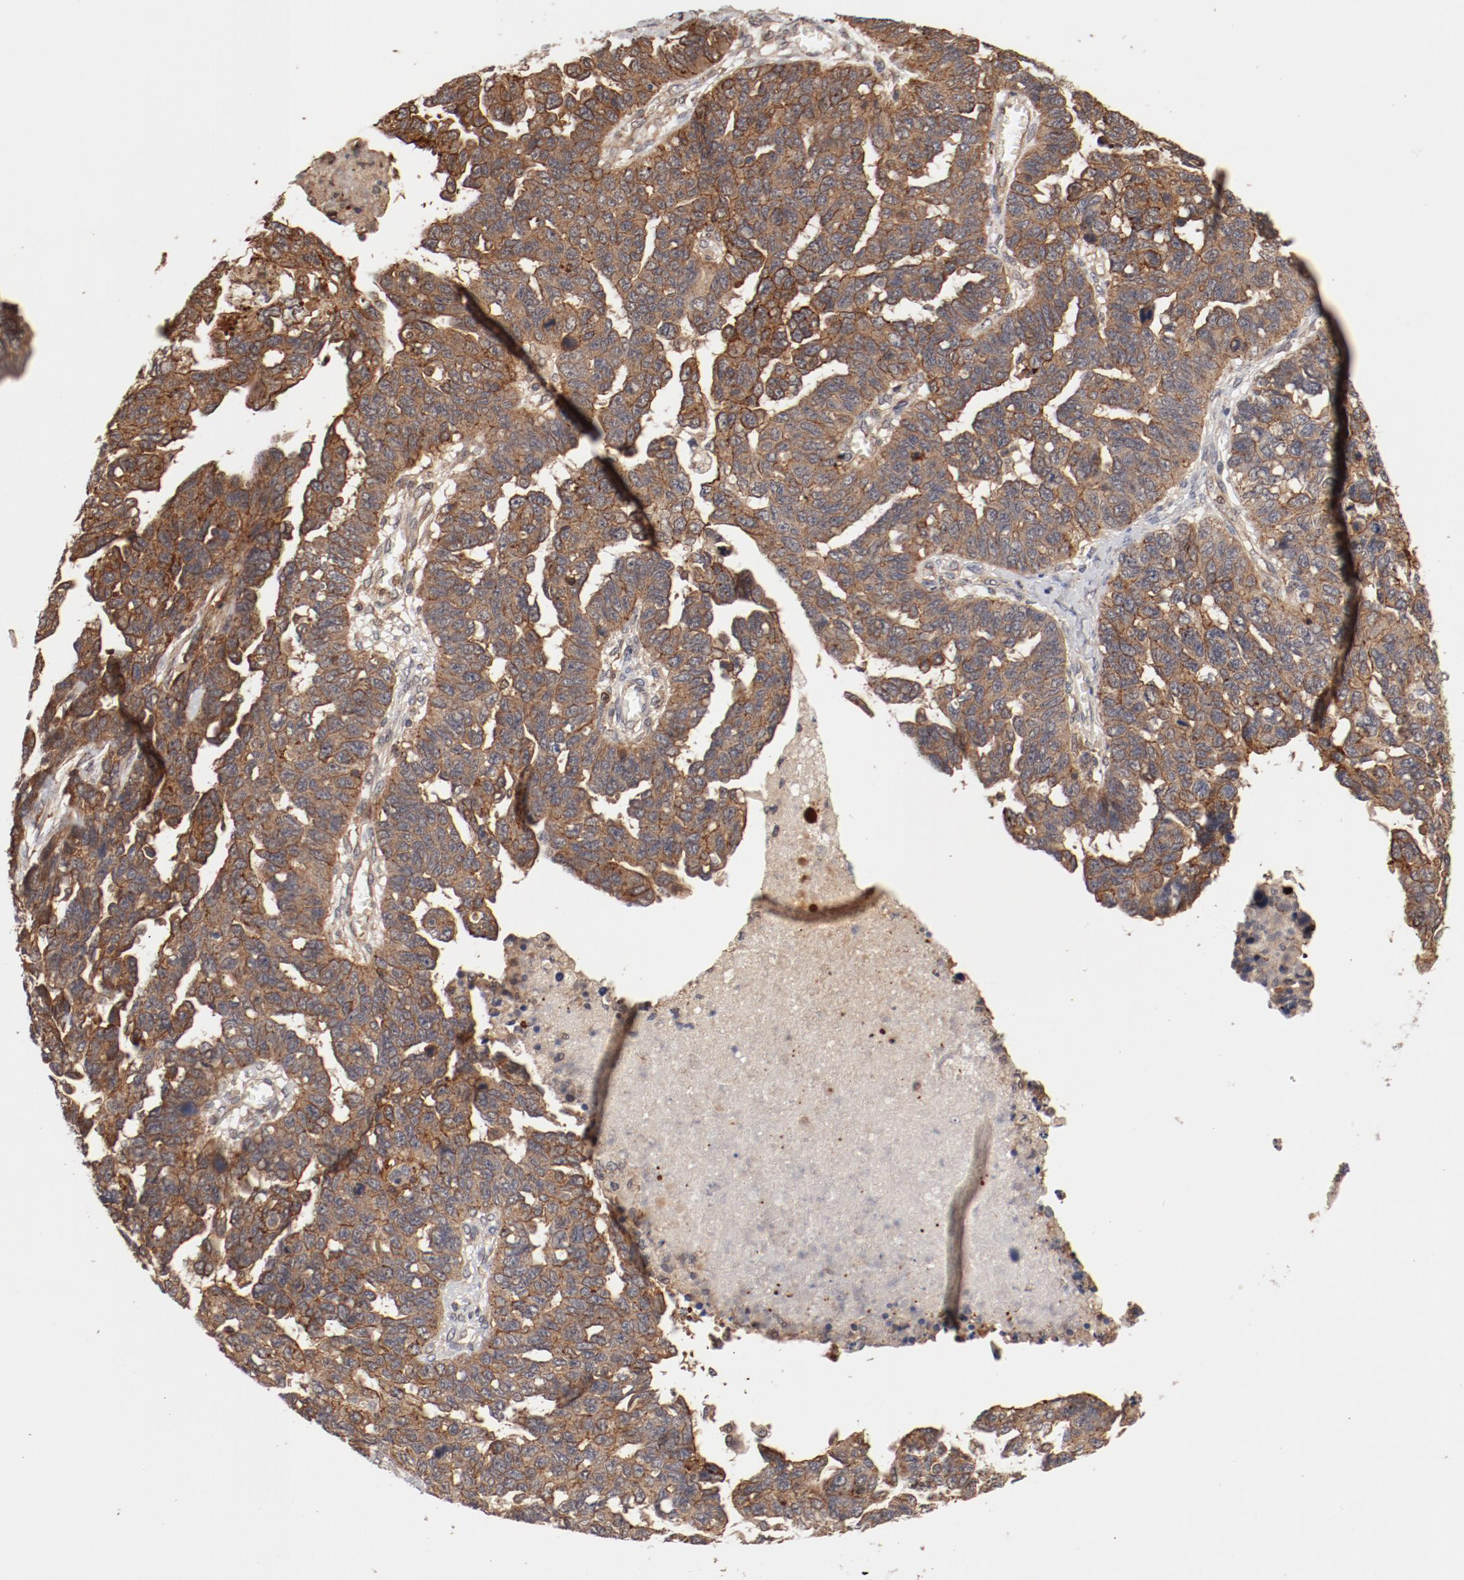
{"staining": {"intensity": "moderate", "quantity": ">75%", "location": "cytoplasmic/membranous"}, "tissue": "ovarian cancer", "cell_type": "Tumor cells", "image_type": "cancer", "snomed": [{"axis": "morphology", "description": "Cystadenocarcinoma, serous, NOS"}, {"axis": "topography", "description": "Ovary"}], "caption": "About >75% of tumor cells in human ovarian cancer demonstrate moderate cytoplasmic/membranous protein positivity as visualized by brown immunohistochemical staining.", "gene": "GUF1", "patient": {"sex": "female", "age": 69}}